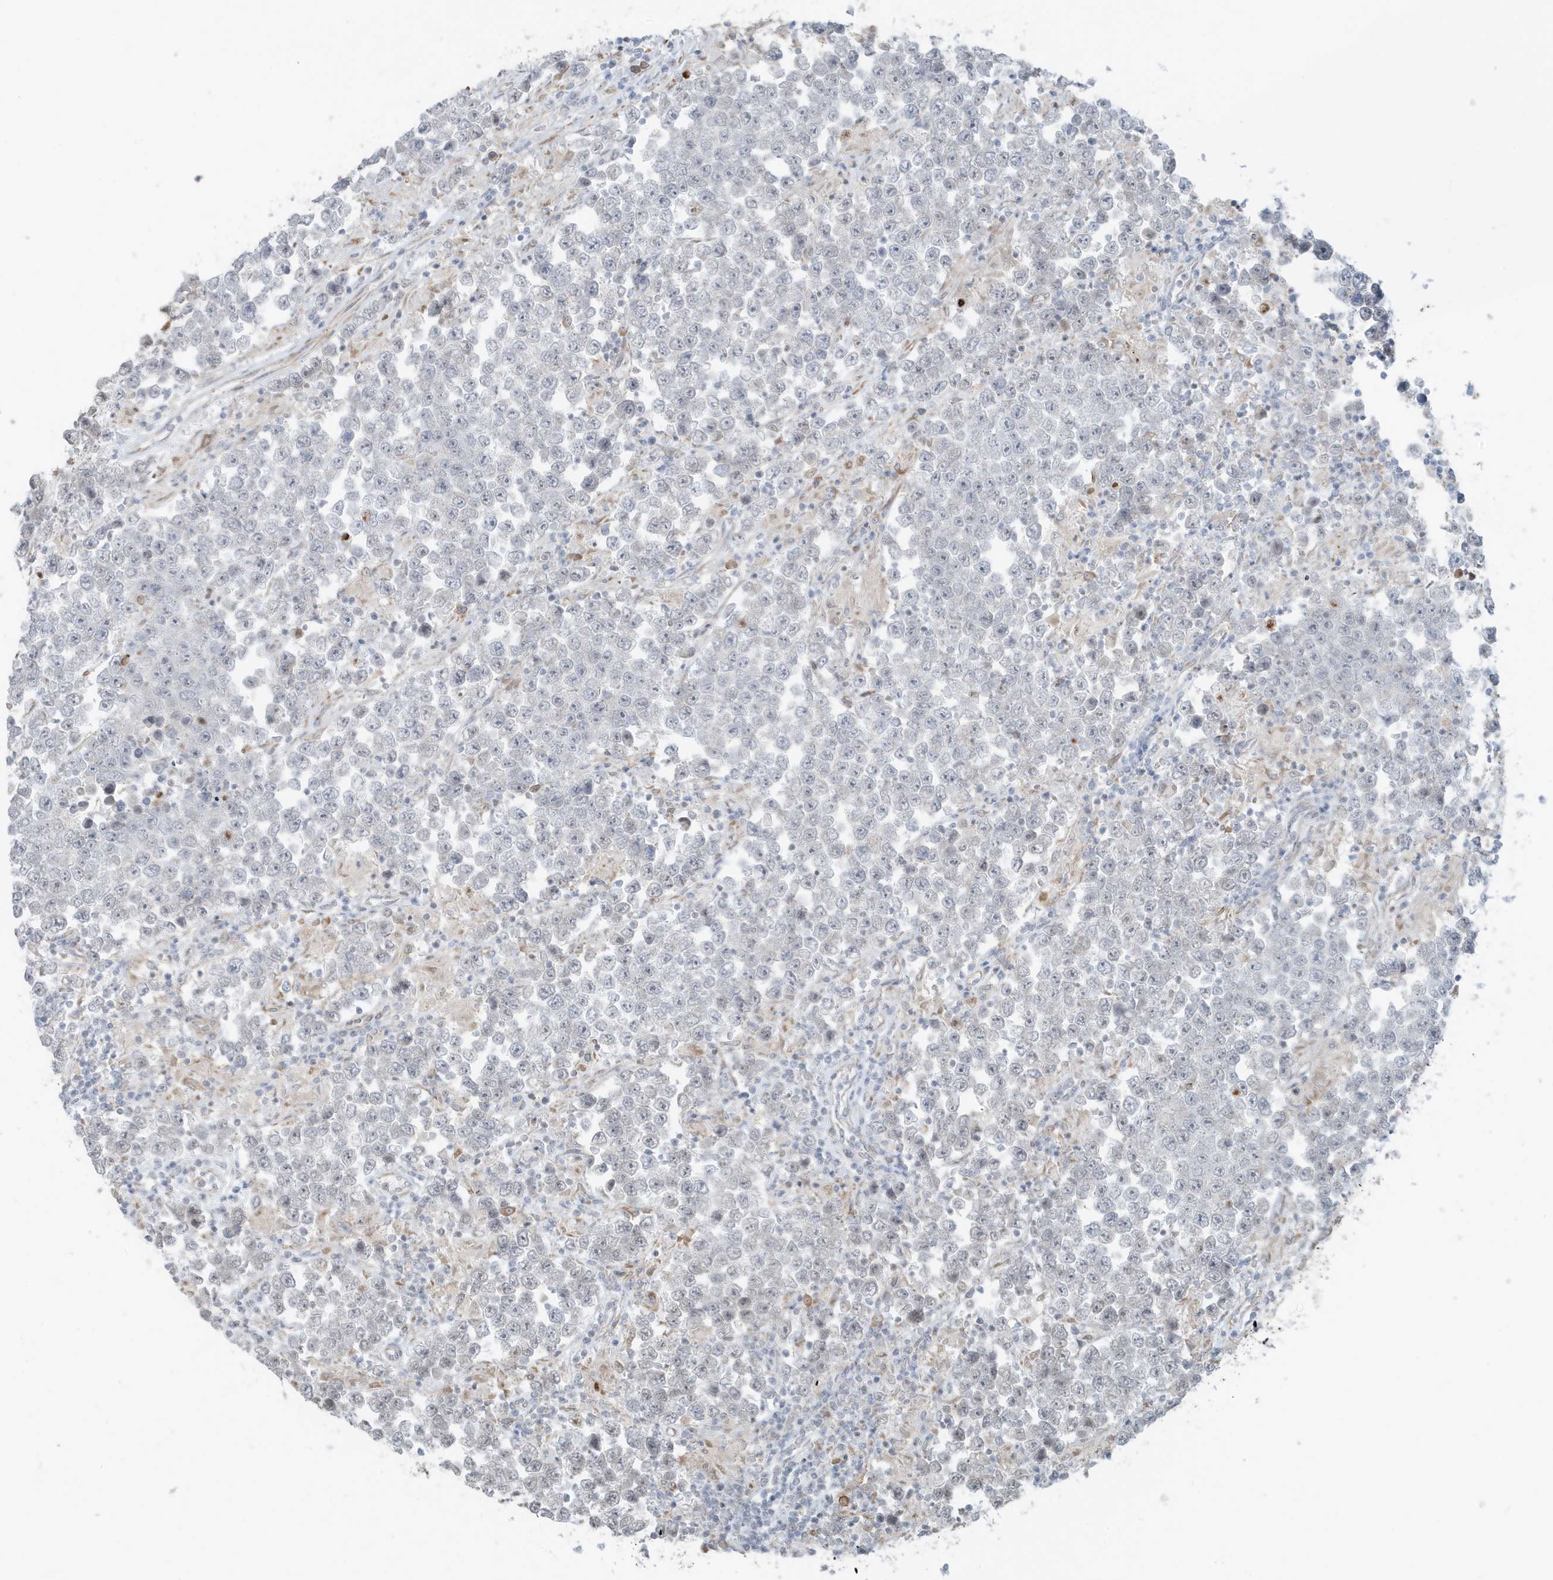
{"staining": {"intensity": "negative", "quantity": "none", "location": "none"}, "tissue": "testis cancer", "cell_type": "Tumor cells", "image_type": "cancer", "snomed": [{"axis": "morphology", "description": "Normal tissue, NOS"}, {"axis": "morphology", "description": "Urothelial carcinoma, High grade"}, {"axis": "morphology", "description": "Seminoma, NOS"}, {"axis": "morphology", "description": "Carcinoma, Embryonal, NOS"}, {"axis": "topography", "description": "Urinary bladder"}, {"axis": "topography", "description": "Testis"}], "caption": "High power microscopy histopathology image of an IHC photomicrograph of embryonal carcinoma (testis), revealing no significant expression in tumor cells.", "gene": "CHCHD4", "patient": {"sex": "male", "age": 41}}